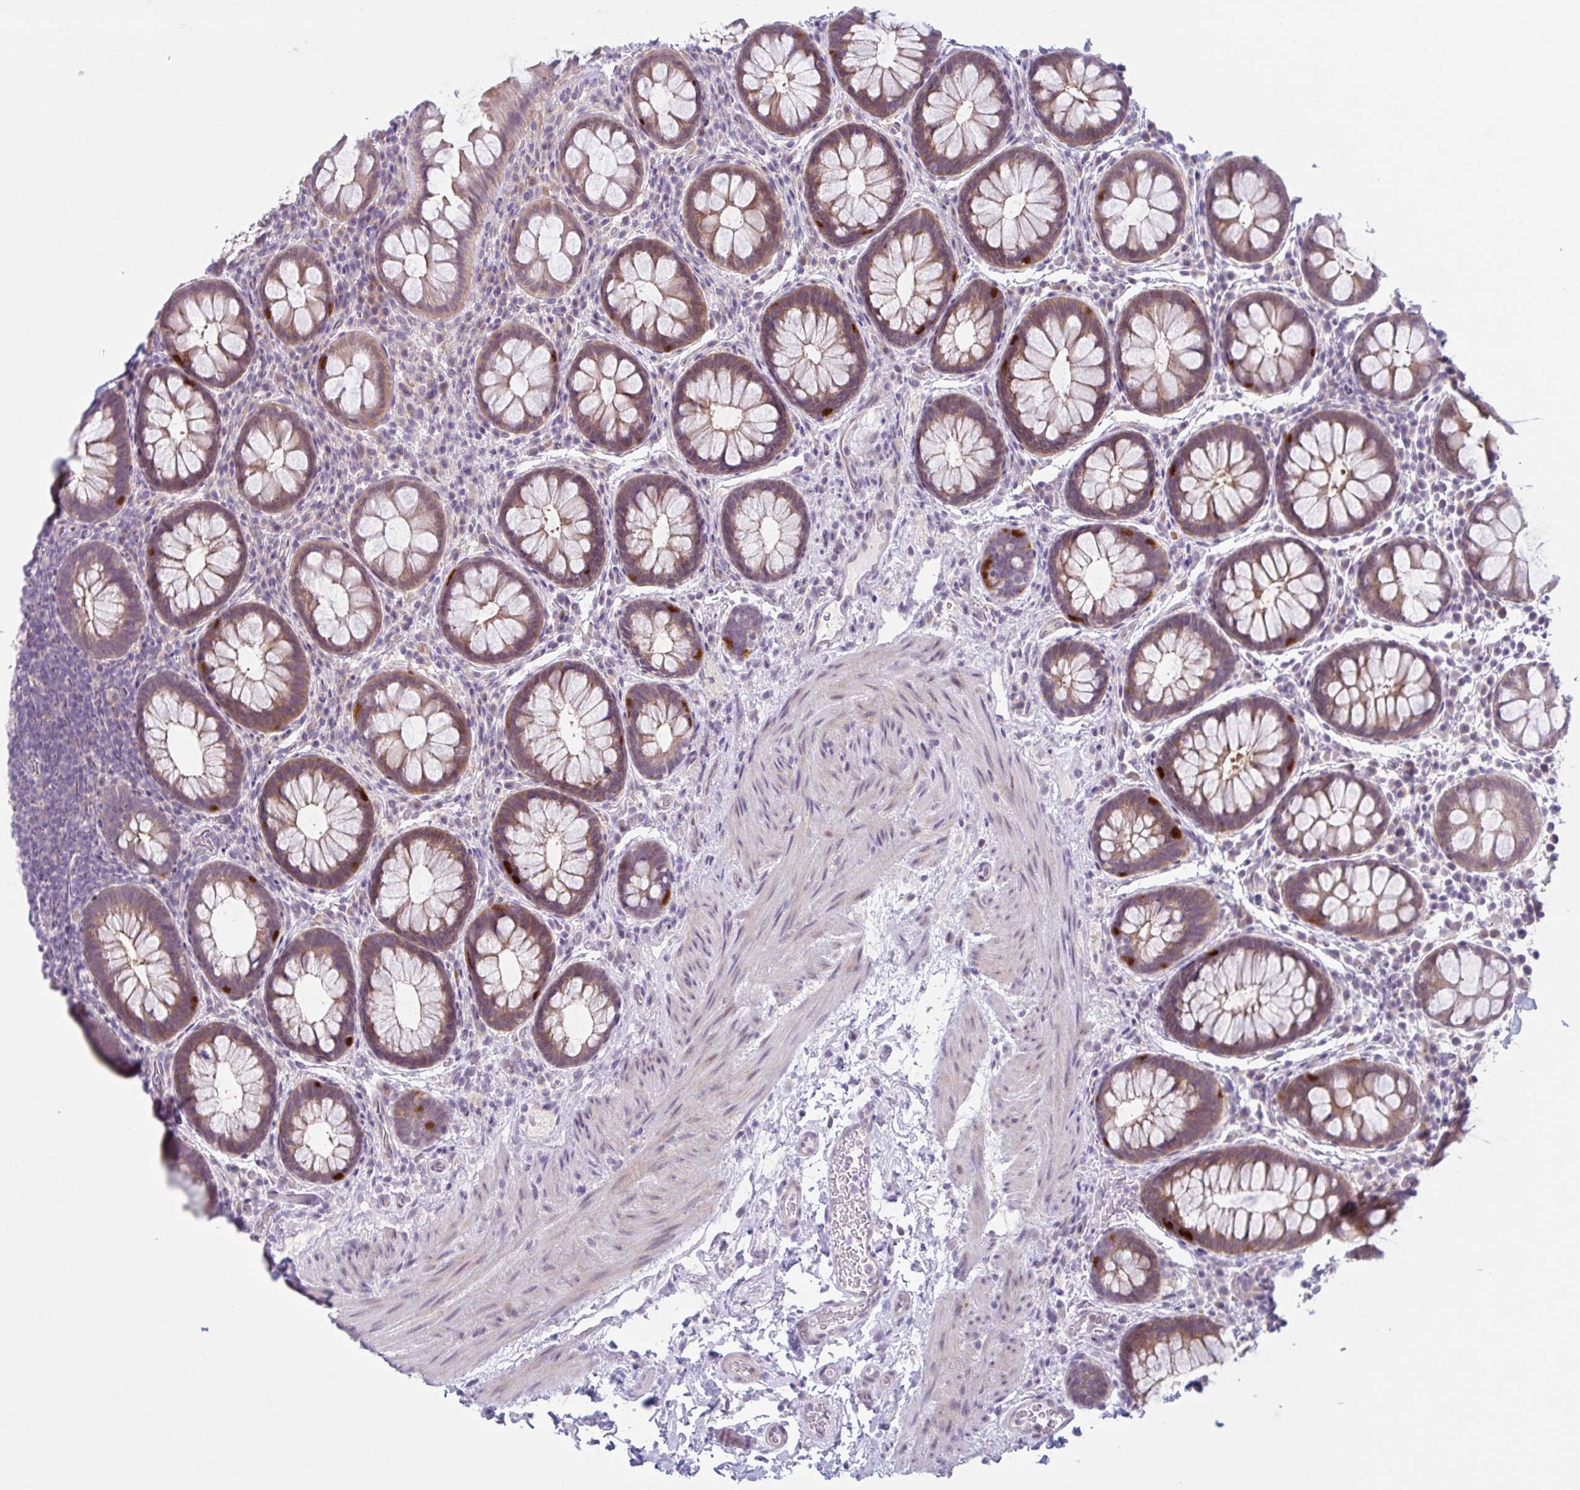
{"staining": {"intensity": "strong", "quantity": "<25%", "location": "cytoplasmic/membranous,nuclear"}, "tissue": "rectum", "cell_type": "Glandular cells", "image_type": "normal", "snomed": [{"axis": "morphology", "description": "Normal tissue, NOS"}, {"axis": "topography", "description": "Rectum"}], "caption": "A micrograph of human rectum stained for a protein exhibits strong cytoplasmic/membranous,nuclear brown staining in glandular cells. Nuclei are stained in blue.", "gene": "FAM153A", "patient": {"sex": "female", "age": 69}}